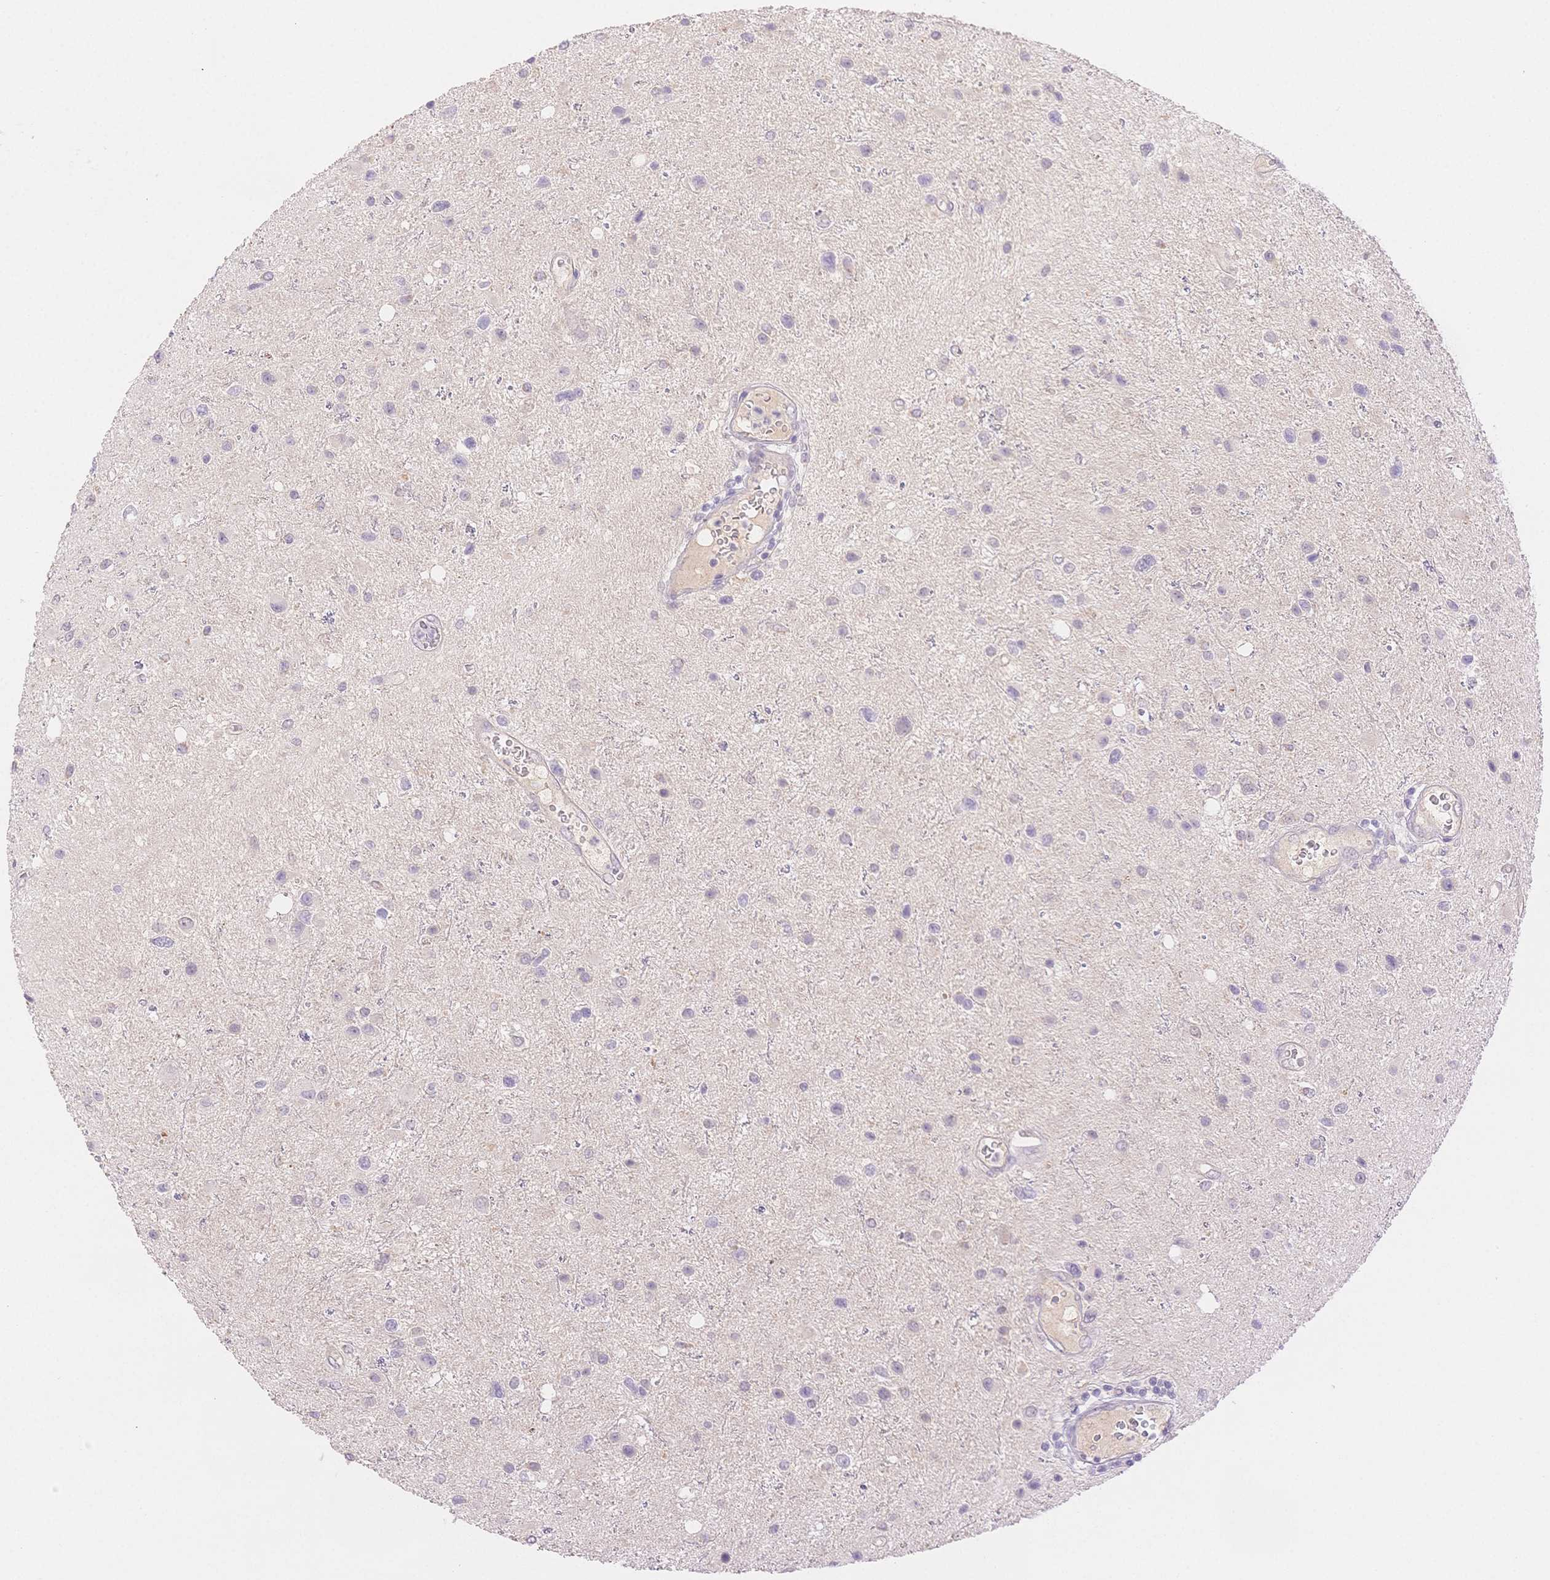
{"staining": {"intensity": "negative", "quantity": "none", "location": "none"}, "tissue": "glioma", "cell_type": "Tumor cells", "image_type": "cancer", "snomed": [{"axis": "morphology", "description": "Glioma, malignant, Low grade"}, {"axis": "topography", "description": "Brain"}], "caption": "Glioma was stained to show a protein in brown. There is no significant expression in tumor cells. (Stains: DAB (3,3'-diaminobenzidine) immunohistochemistry (IHC) with hematoxylin counter stain, Microscopy: brightfield microscopy at high magnification).", "gene": "WDR54", "patient": {"sex": "female", "age": 32}}